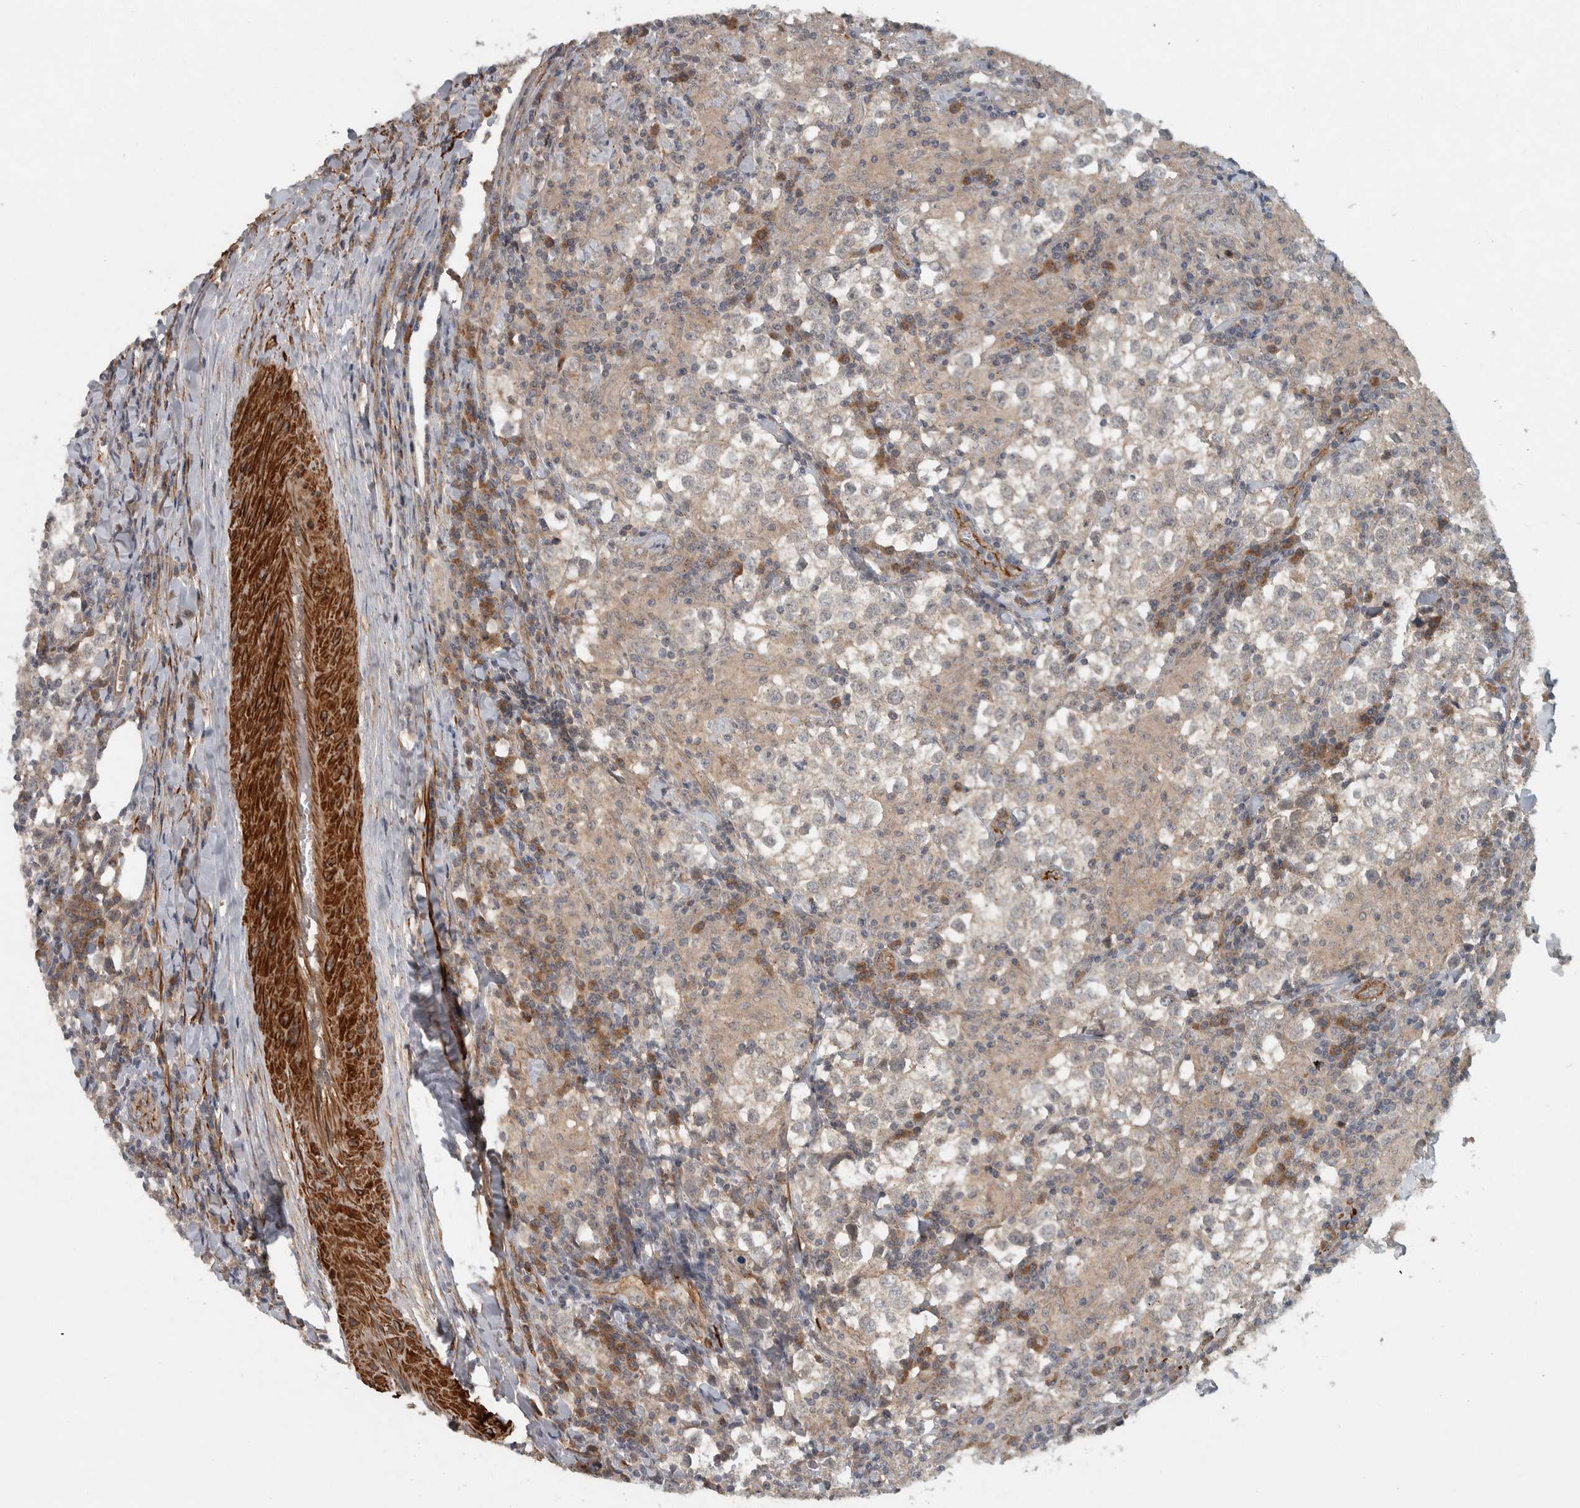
{"staining": {"intensity": "negative", "quantity": "none", "location": "none"}, "tissue": "testis cancer", "cell_type": "Tumor cells", "image_type": "cancer", "snomed": [{"axis": "morphology", "description": "Seminoma, NOS"}, {"axis": "morphology", "description": "Carcinoma, Embryonal, NOS"}, {"axis": "topography", "description": "Testis"}], "caption": "An immunohistochemistry micrograph of testis seminoma is shown. There is no staining in tumor cells of testis seminoma.", "gene": "LBHD1", "patient": {"sex": "male", "age": 36}}